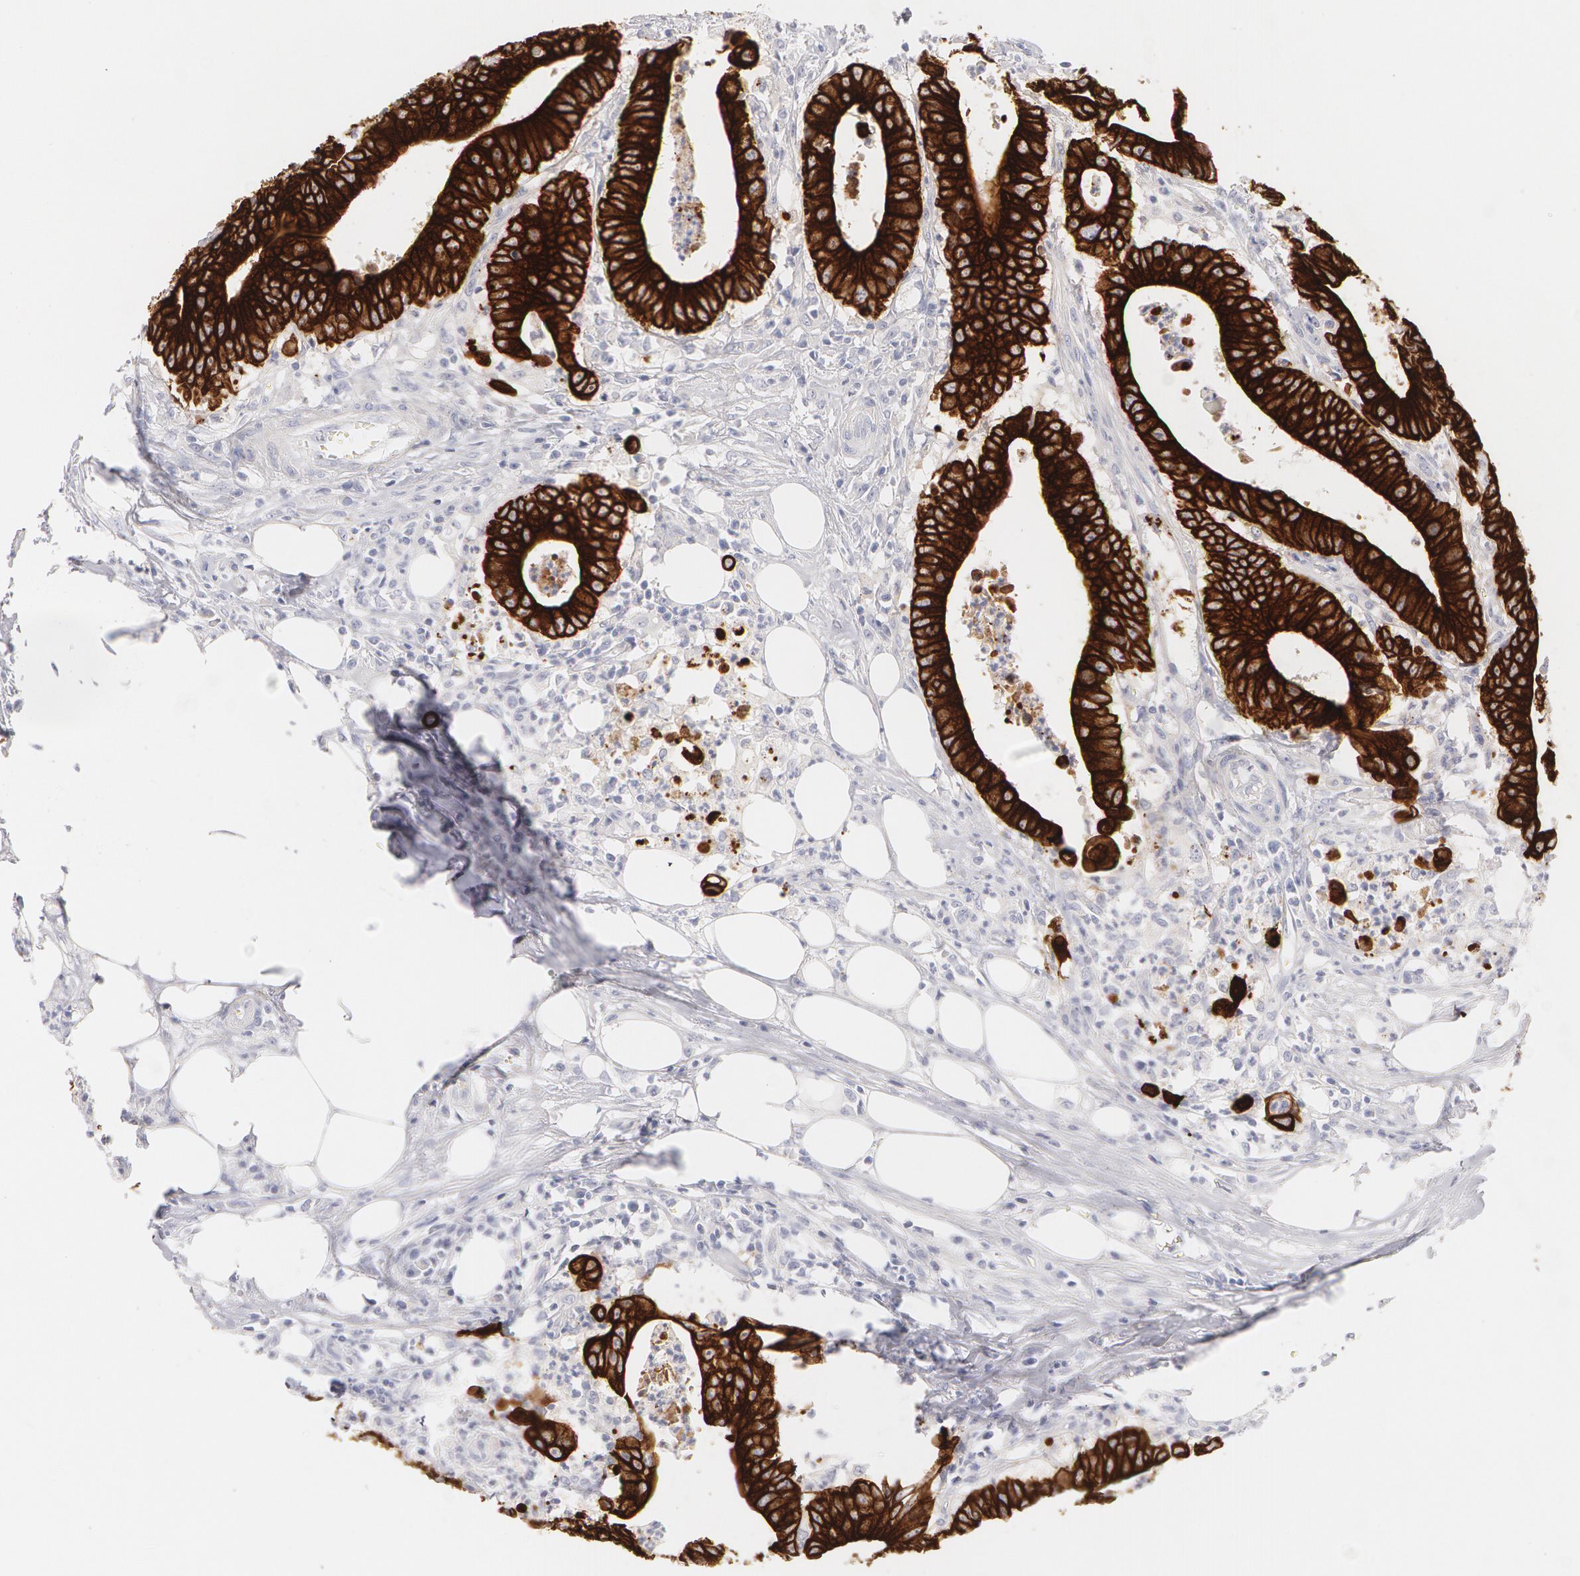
{"staining": {"intensity": "strong", "quantity": ">75%", "location": "cytoplasmic/membranous"}, "tissue": "colorectal cancer", "cell_type": "Tumor cells", "image_type": "cancer", "snomed": [{"axis": "morphology", "description": "Adenocarcinoma, NOS"}, {"axis": "topography", "description": "Colon"}], "caption": "High-power microscopy captured an immunohistochemistry image of colorectal adenocarcinoma, revealing strong cytoplasmic/membranous positivity in approximately >75% of tumor cells.", "gene": "KRT8", "patient": {"sex": "male", "age": 55}}